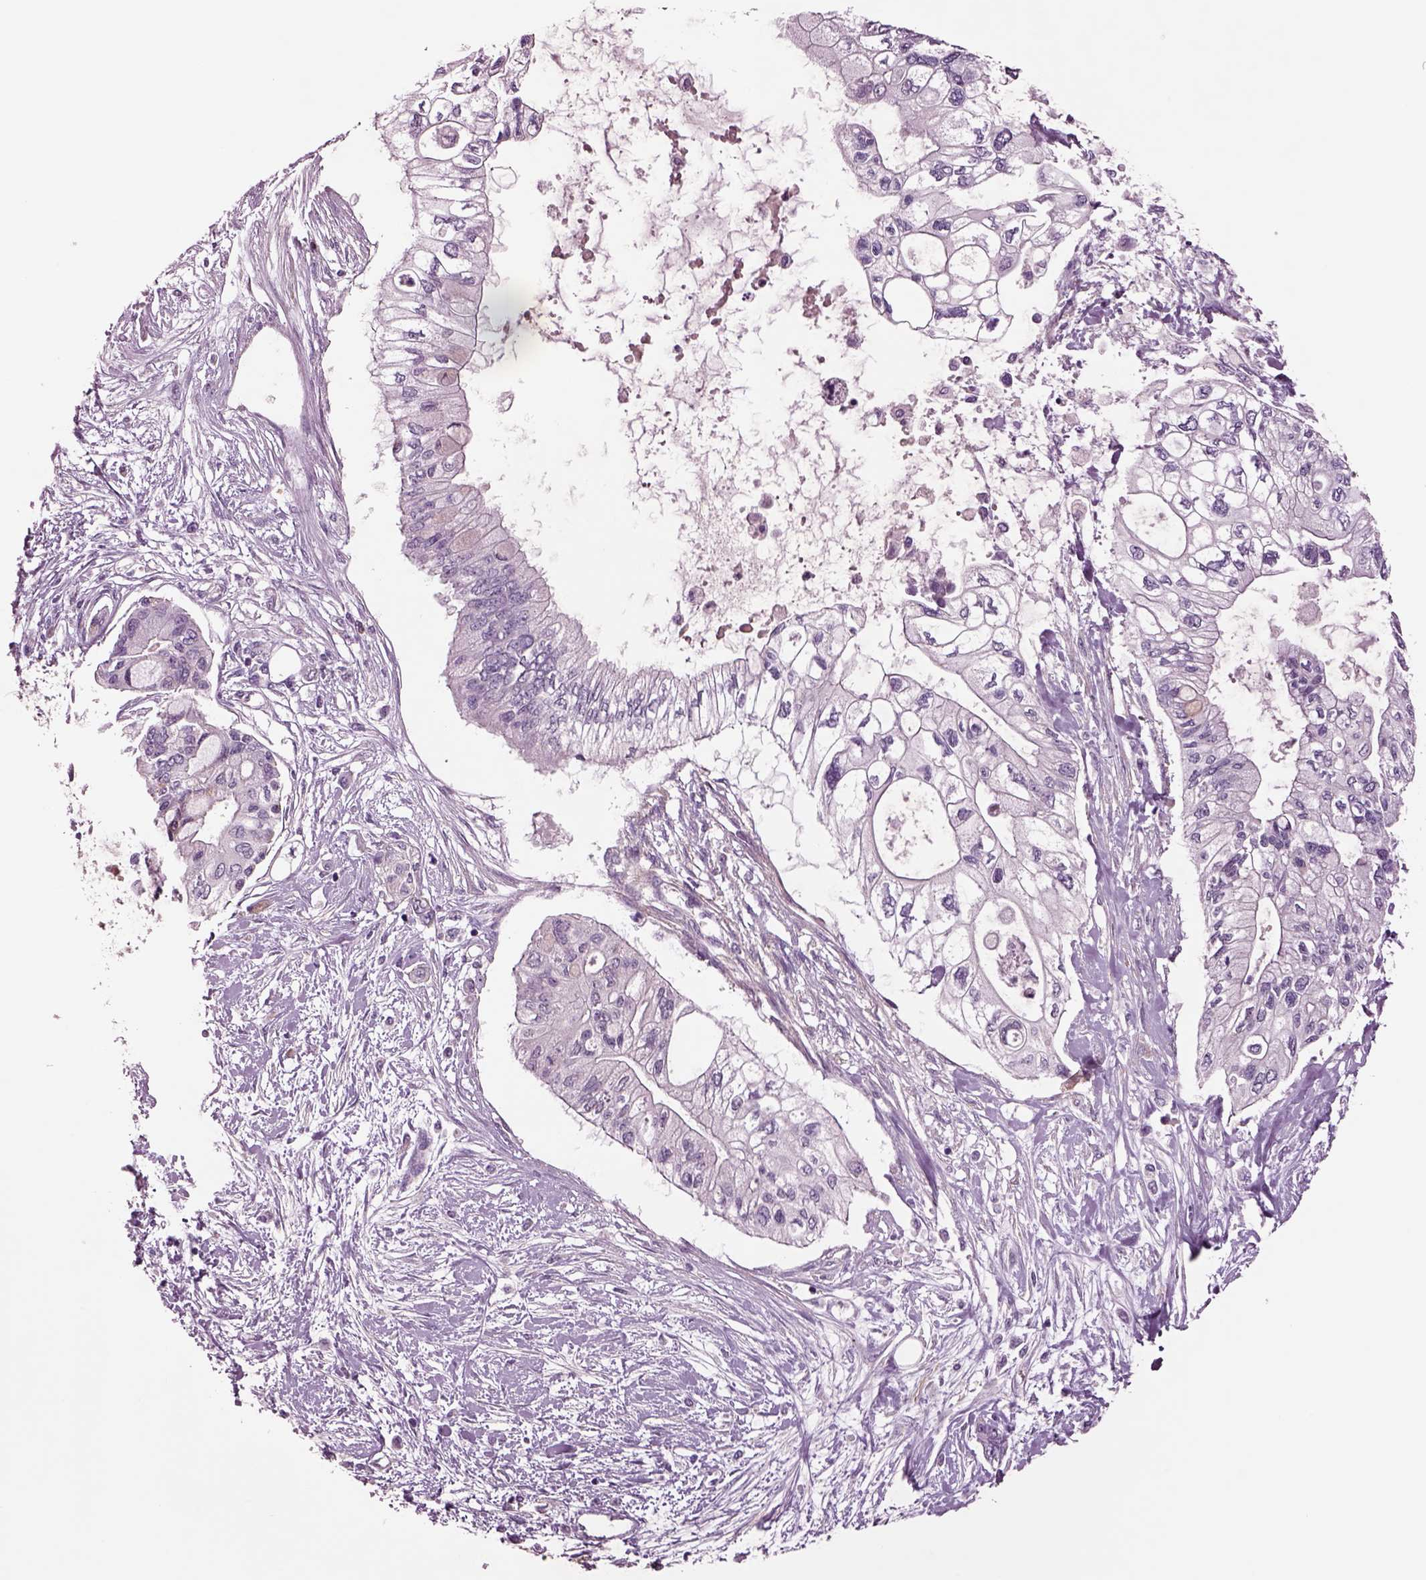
{"staining": {"intensity": "negative", "quantity": "none", "location": "none"}, "tissue": "pancreatic cancer", "cell_type": "Tumor cells", "image_type": "cancer", "snomed": [{"axis": "morphology", "description": "Adenocarcinoma, NOS"}, {"axis": "topography", "description": "Pancreas"}], "caption": "Tumor cells are negative for protein expression in human pancreatic cancer.", "gene": "HTR1B", "patient": {"sex": "female", "age": 77}}